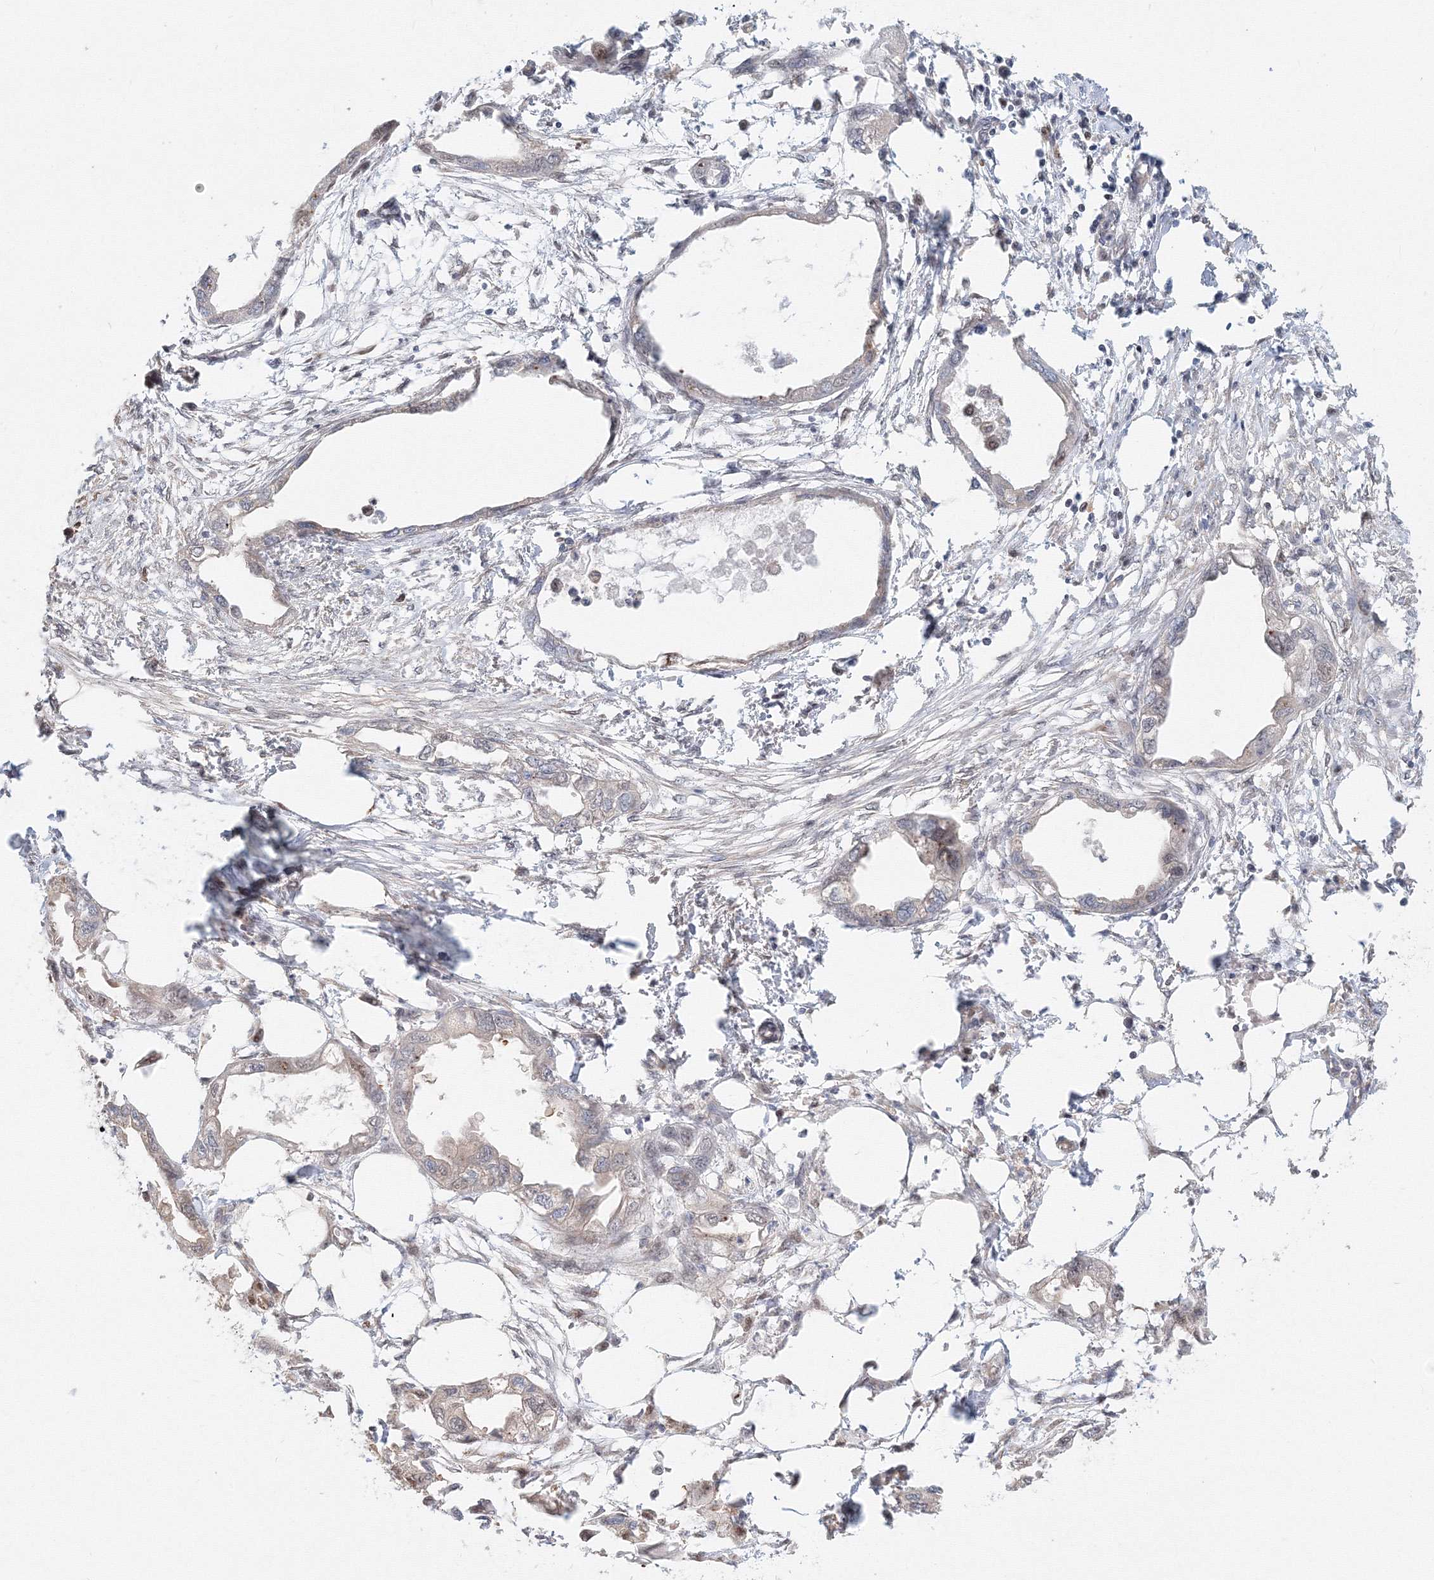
{"staining": {"intensity": "weak", "quantity": "<25%", "location": "cytoplasmic/membranous,nuclear"}, "tissue": "endometrial cancer", "cell_type": "Tumor cells", "image_type": "cancer", "snomed": [{"axis": "morphology", "description": "Adenocarcinoma, NOS"}, {"axis": "morphology", "description": "Adenocarcinoma, metastatic, NOS"}, {"axis": "topography", "description": "Adipose tissue"}, {"axis": "topography", "description": "Endometrium"}], "caption": "IHC of human endometrial adenocarcinoma reveals no staining in tumor cells.", "gene": "ARHGAP21", "patient": {"sex": "female", "age": 67}}